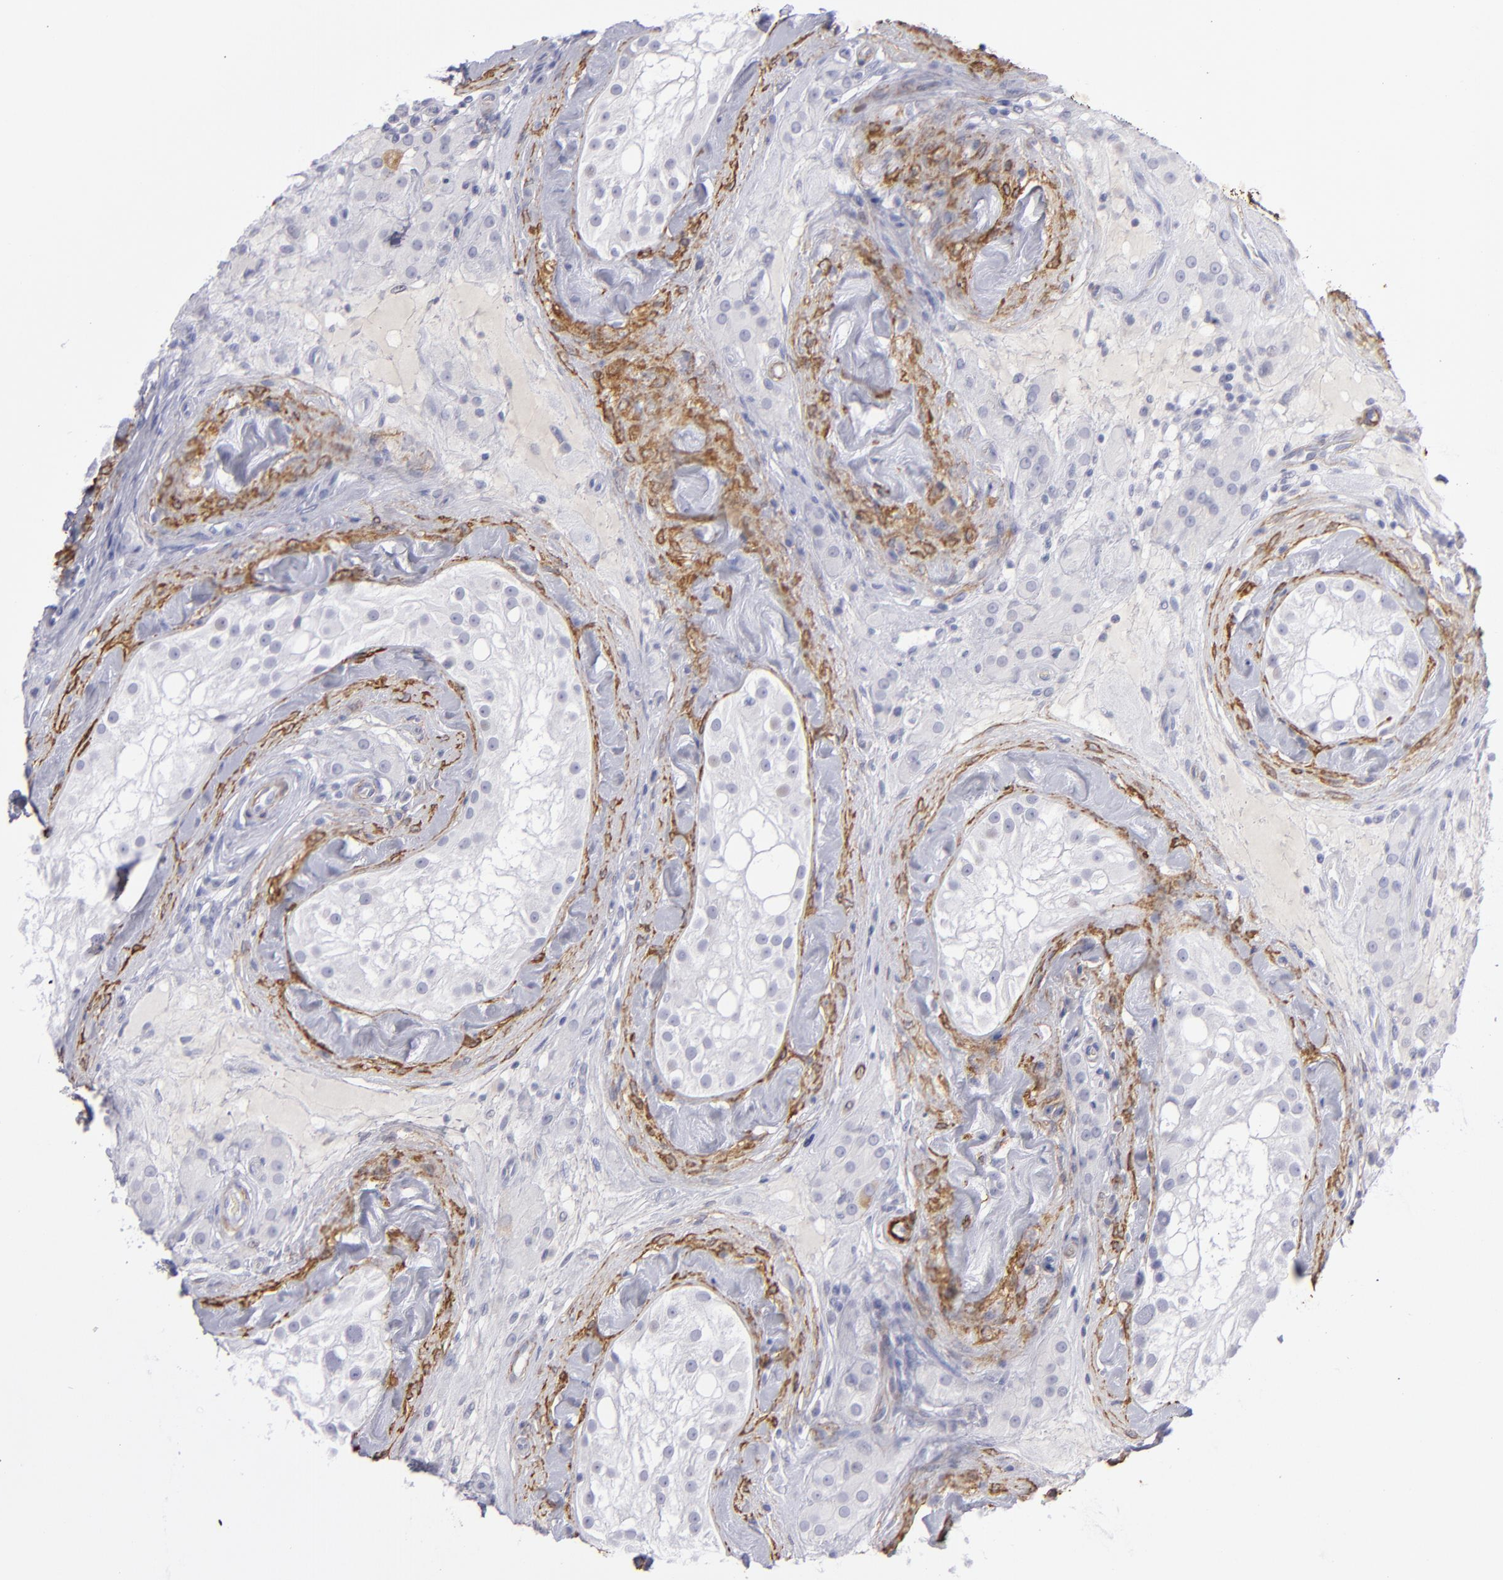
{"staining": {"intensity": "negative", "quantity": "none", "location": "none"}, "tissue": "testis", "cell_type": "Cells in seminiferous ducts", "image_type": "normal", "snomed": [{"axis": "morphology", "description": "Normal tissue, NOS"}, {"axis": "topography", "description": "Testis"}], "caption": "Human testis stained for a protein using immunohistochemistry (IHC) exhibits no expression in cells in seminiferous ducts.", "gene": "MYH11", "patient": {"sex": "male", "age": 46}}